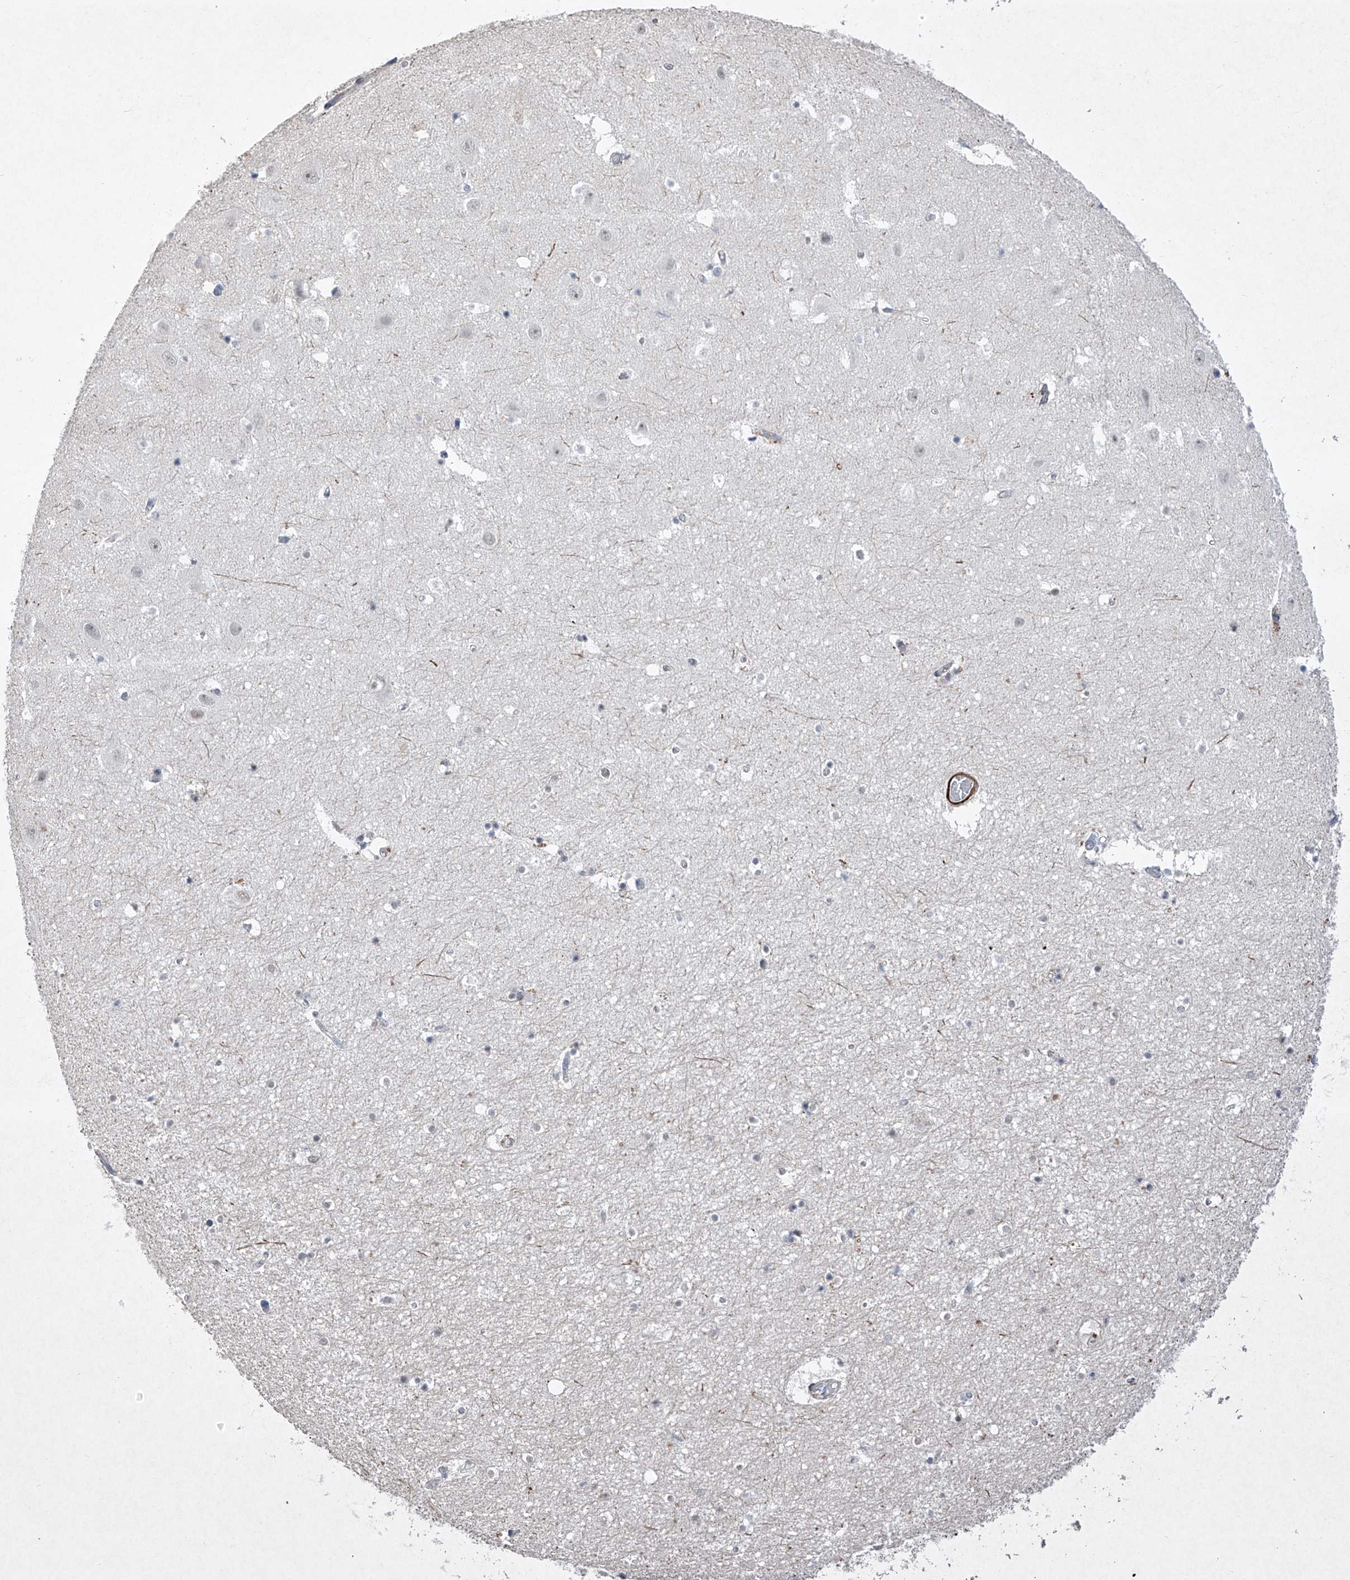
{"staining": {"intensity": "negative", "quantity": "none", "location": "none"}, "tissue": "hippocampus", "cell_type": "Glial cells", "image_type": "normal", "snomed": [{"axis": "morphology", "description": "Normal tissue, NOS"}, {"axis": "topography", "description": "Hippocampus"}], "caption": "Hippocampus was stained to show a protein in brown. There is no significant positivity in glial cells. The staining is performed using DAB (3,3'-diaminobenzidine) brown chromogen with nuclei counter-stained in using hematoxylin.", "gene": "NFATC4", "patient": {"sex": "female", "age": 52}}